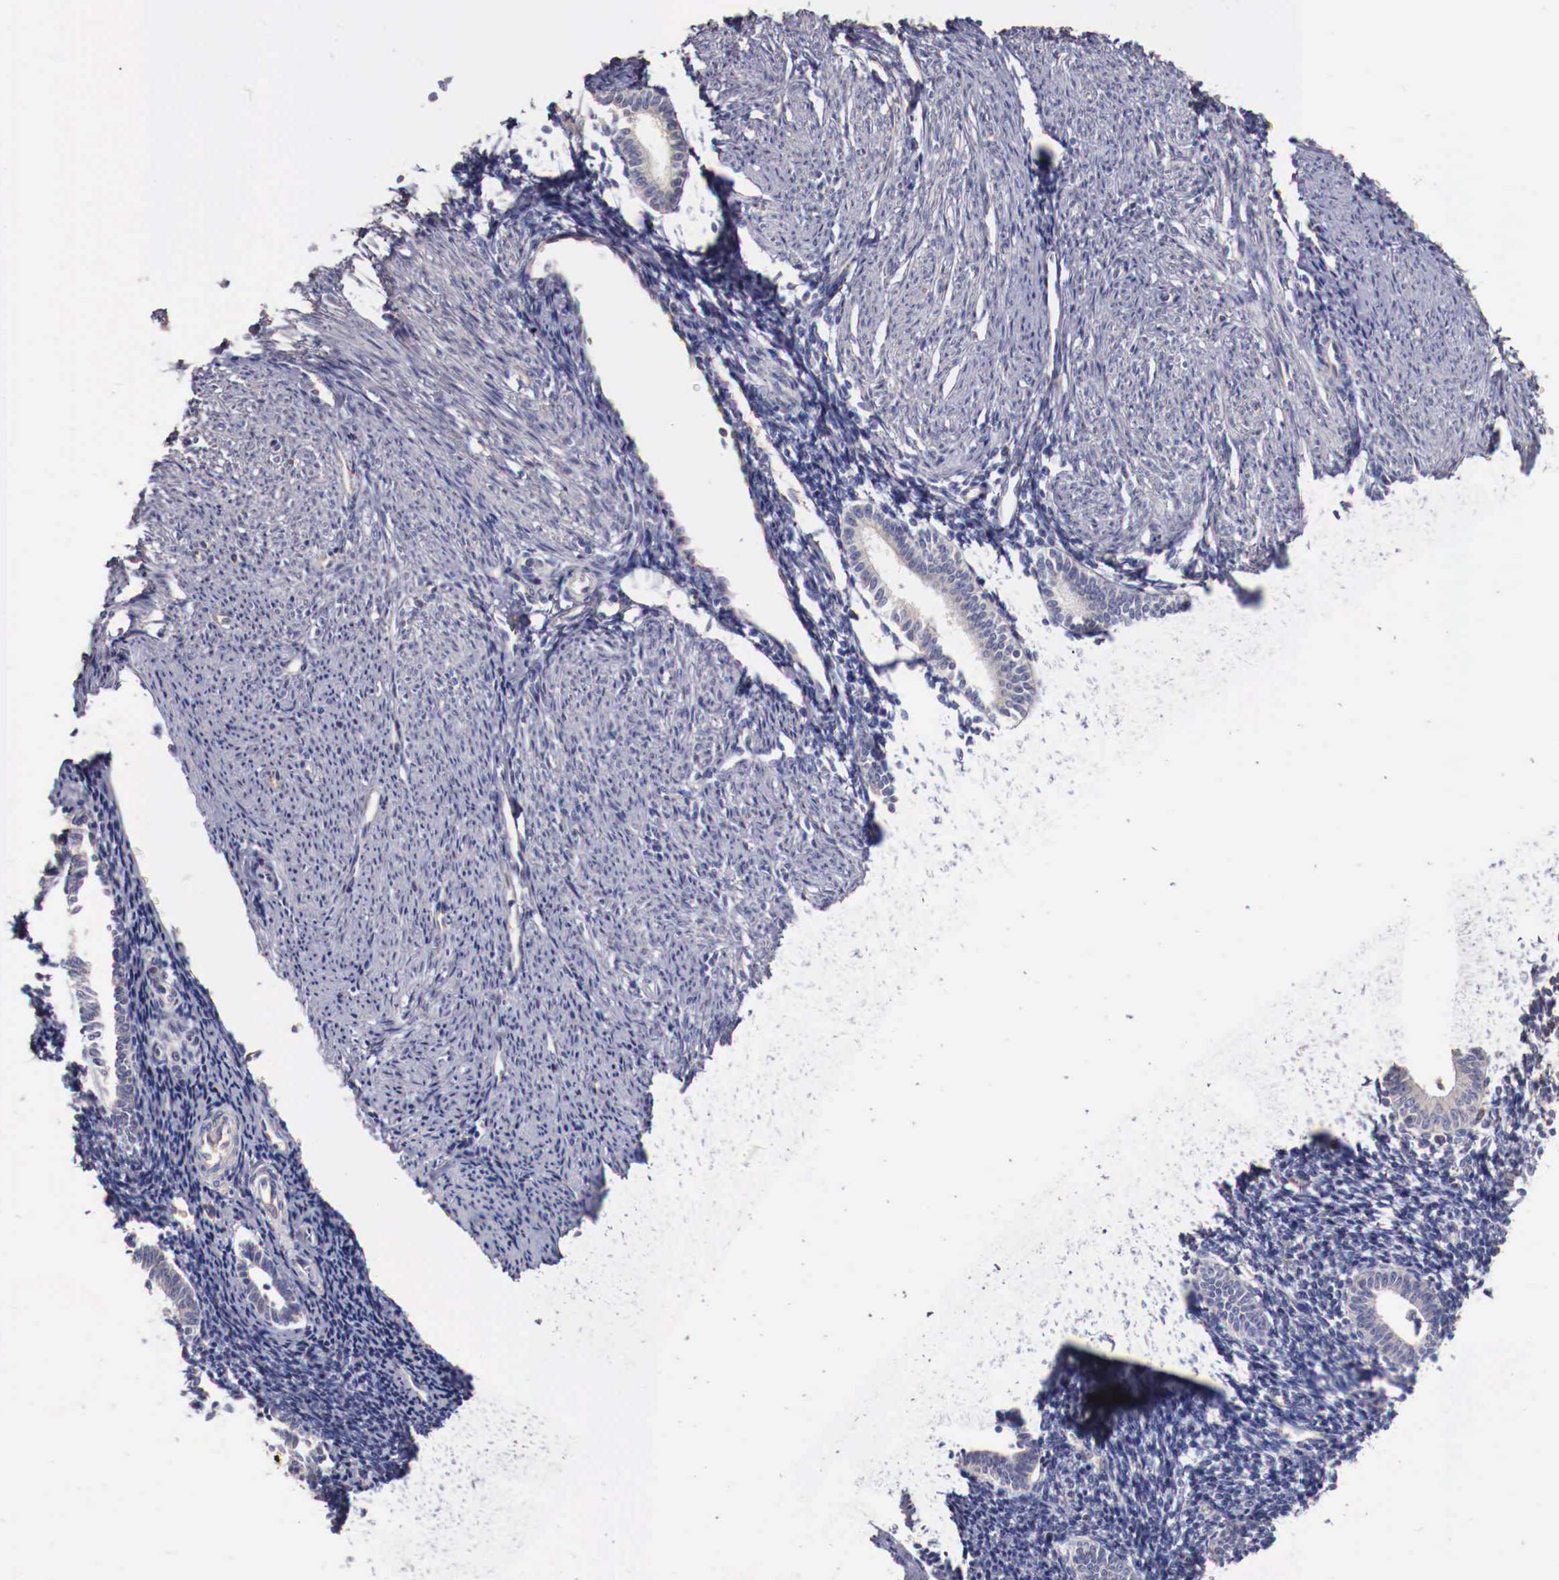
{"staining": {"intensity": "moderate", "quantity": "<25%", "location": "cytoplasmic/membranous"}, "tissue": "endometrium", "cell_type": "Cells in endometrial stroma", "image_type": "normal", "snomed": [{"axis": "morphology", "description": "Normal tissue, NOS"}, {"axis": "topography", "description": "Endometrium"}], "caption": "A micrograph of human endometrium stained for a protein displays moderate cytoplasmic/membranous brown staining in cells in endometrial stroma.", "gene": "PITPNA", "patient": {"sex": "female", "age": 52}}